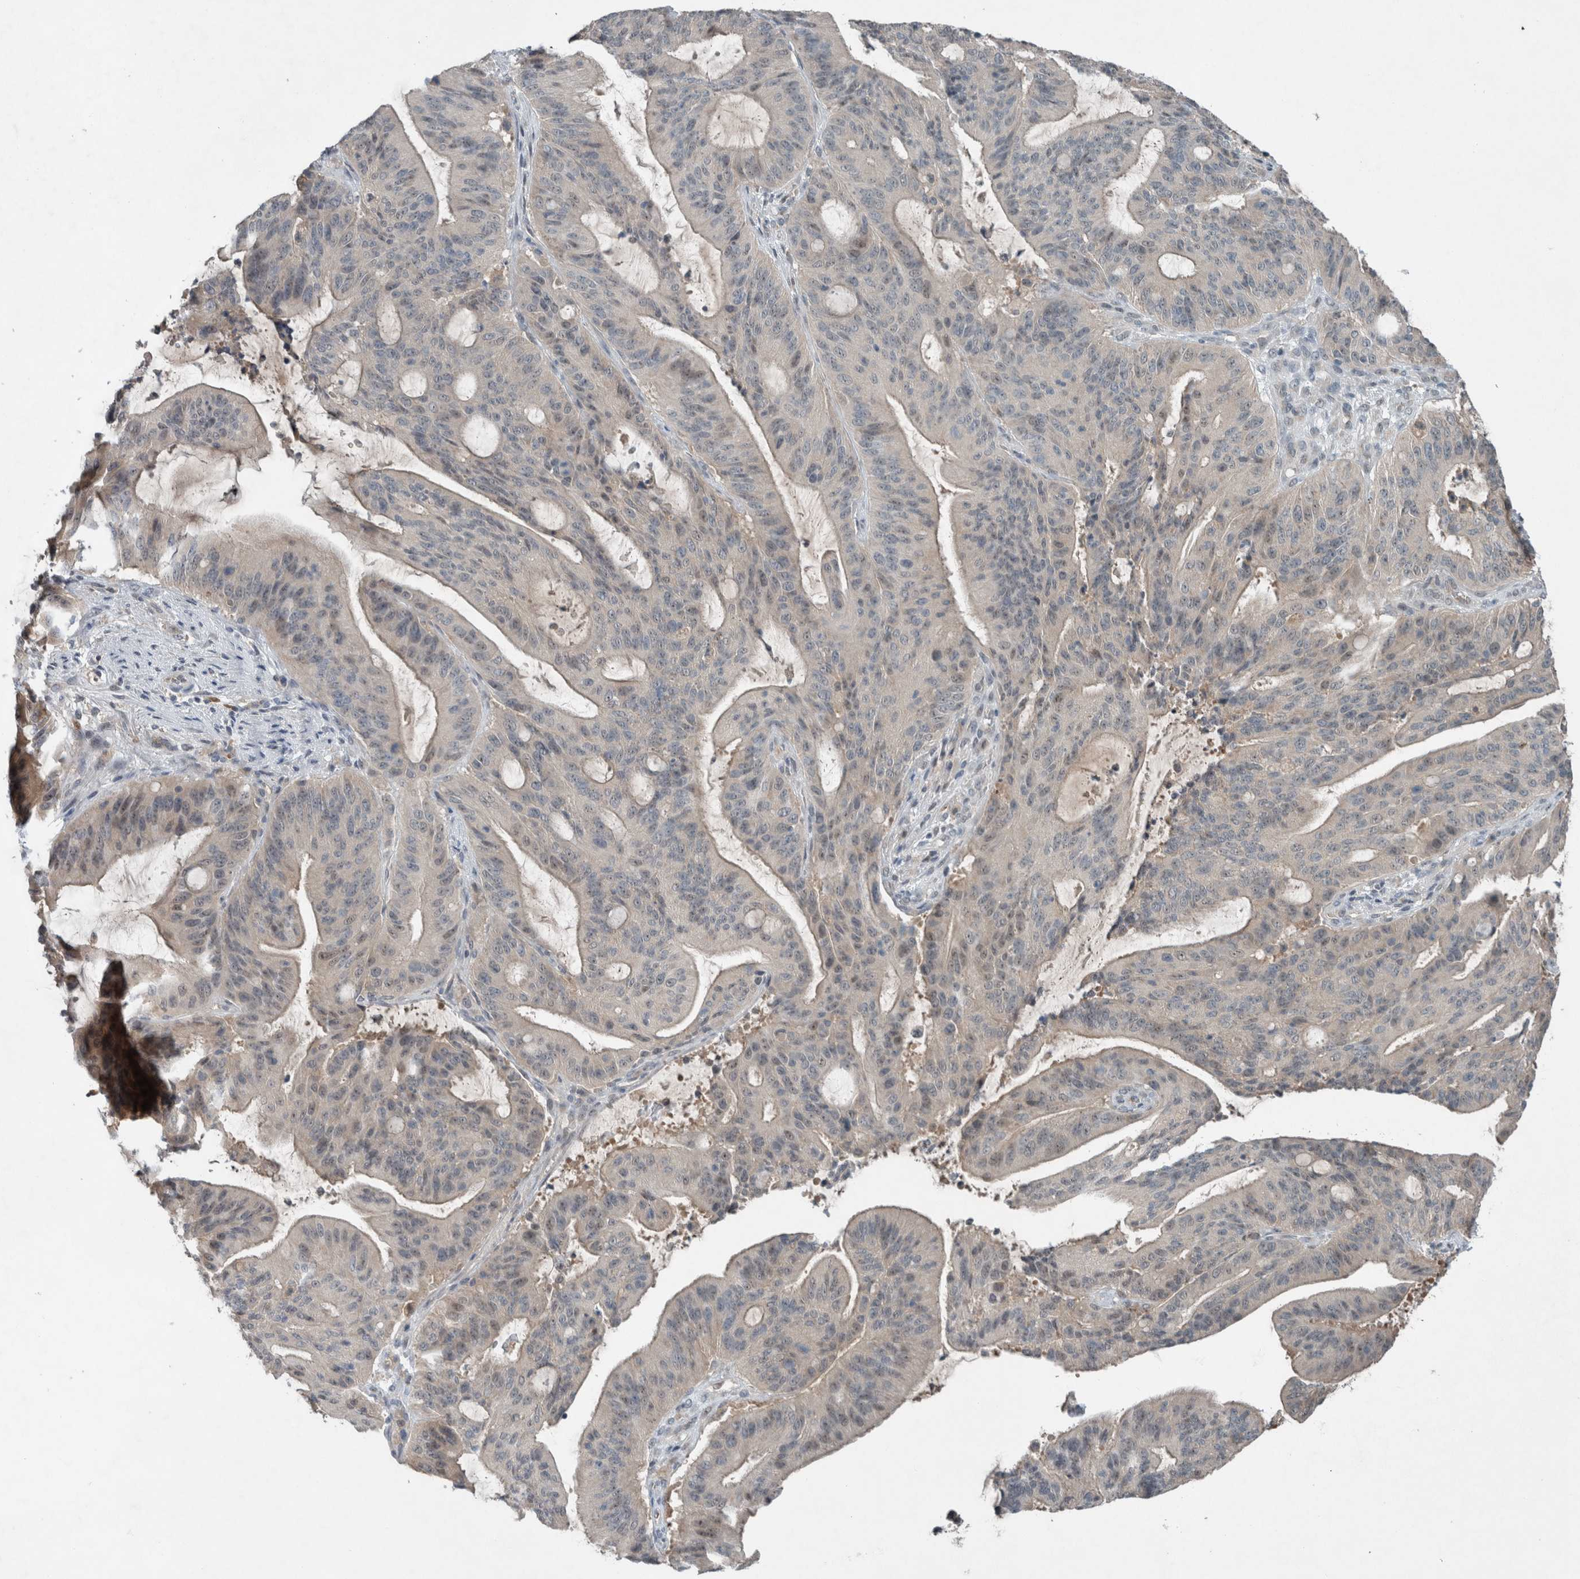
{"staining": {"intensity": "negative", "quantity": "none", "location": "none"}, "tissue": "liver cancer", "cell_type": "Tumor cells", "image_type": "cancer", "snomed": [{"axis": "morphology", "description": "Normal tissue, NOS"}, {"axis": "morphology", "description": "Cholangiocarcinoma"}, {"axis": "topography", "description": "Liver"}, {"axis": "topography", "description": "Peripheral nerve tissue"}], "caption": "This is a photomicrograph of IHC staining of liver cholangiocarcinoma, which shows no staining in tumor cells.", "gene": "RALGDS", "patient": {"sex": "female", "age": 73}}